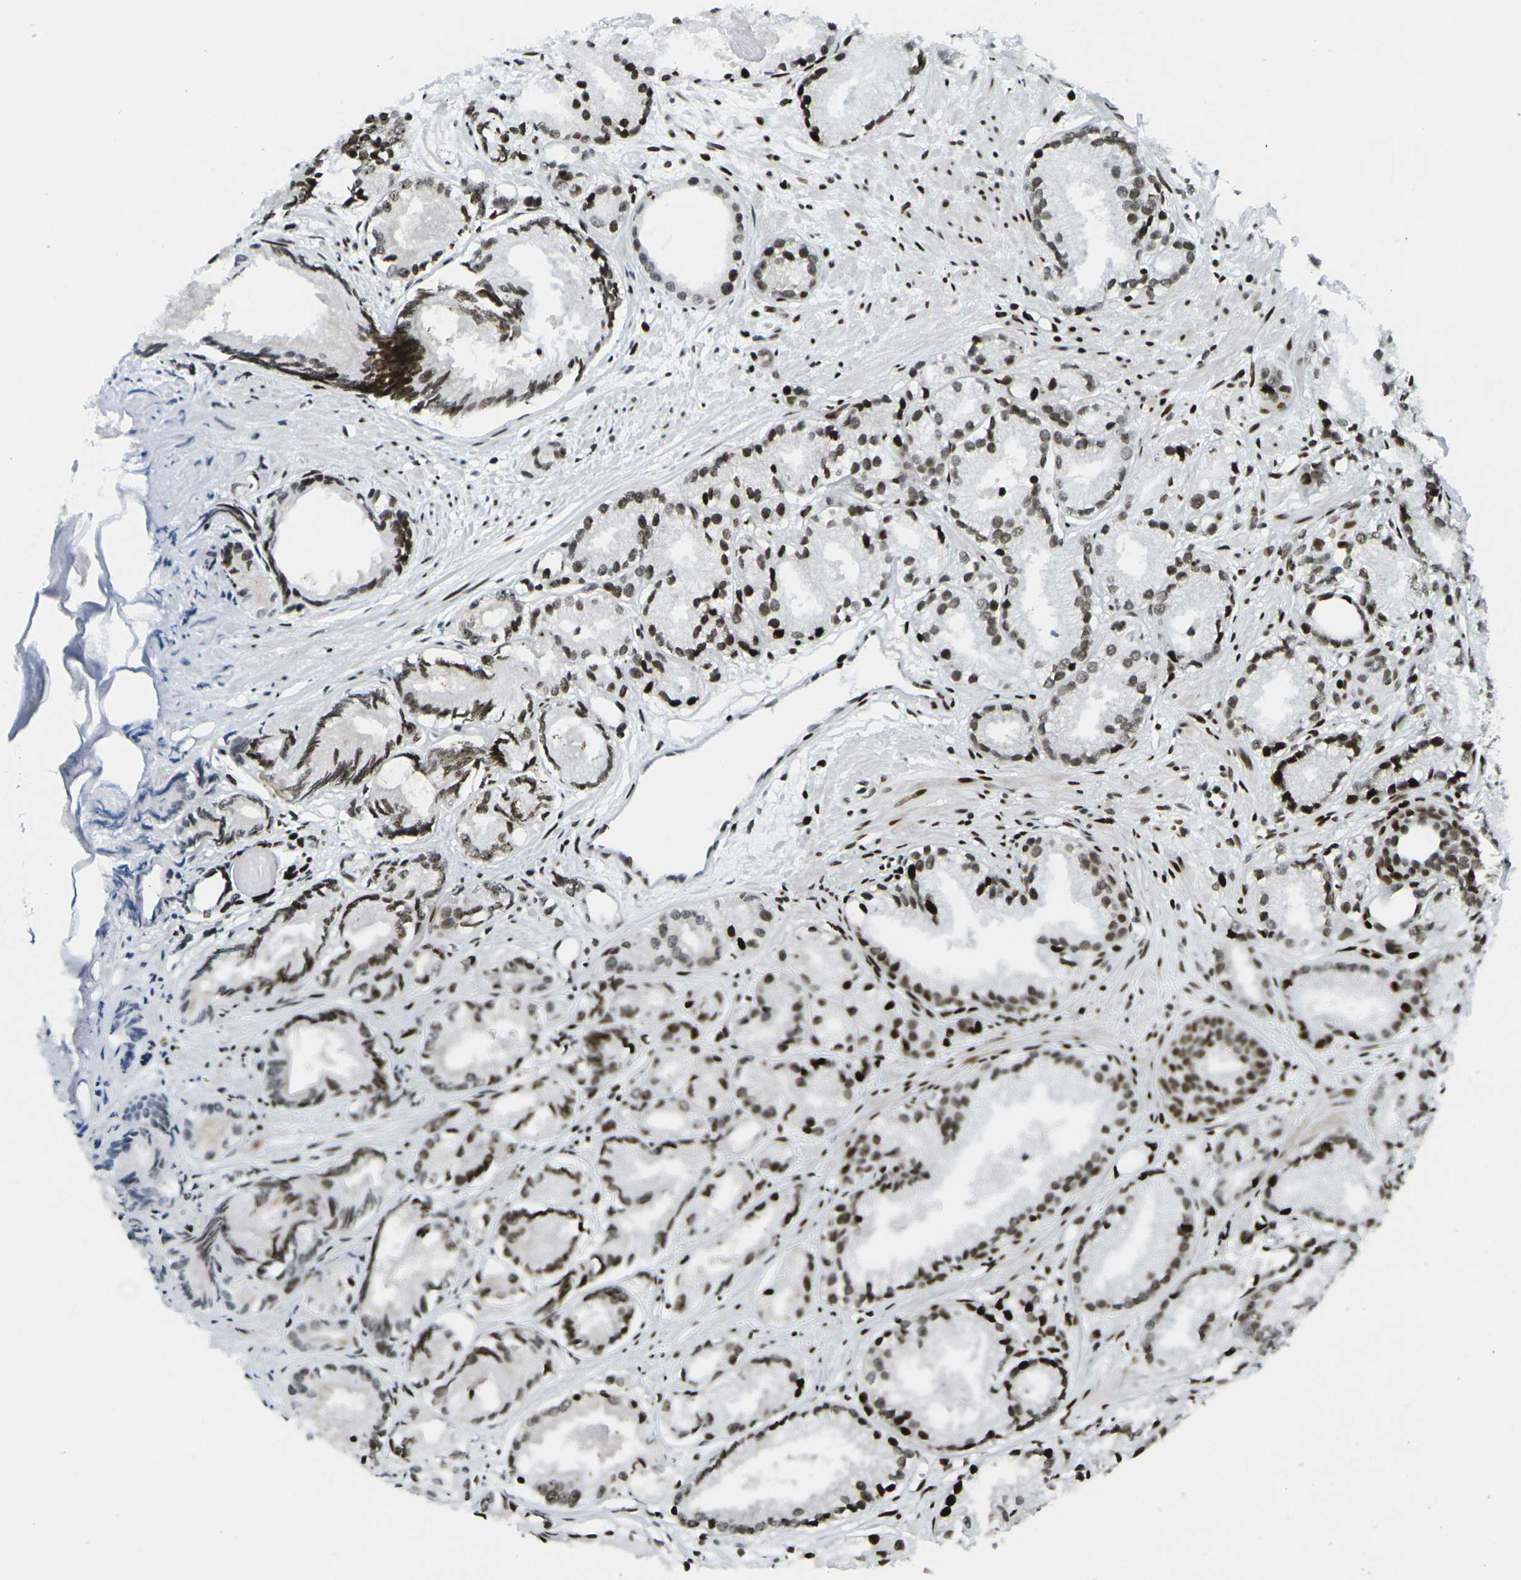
{"staining": {"intensity": "moderate", "quantity": ">75%", "location": "nuclear"}, "tissue": "prostate cancer", "cell_type": "Tumor cells", "image_type": "cancer", "snomed": [{"axis": "morphology", "description": "Adenocarcinoma, Low grade"}, {"axis": "topography", "description": "Prostate"}], "caption": "Moderate nuclear staining is seen in approximately >75% of tumor cells in low-grade adenocarcinoma (prostate). (Brightfield microscopy of DAB IHC at high magnification).", "gene": "H3-3A", "patient": {"sex": "male", "age": 72}}